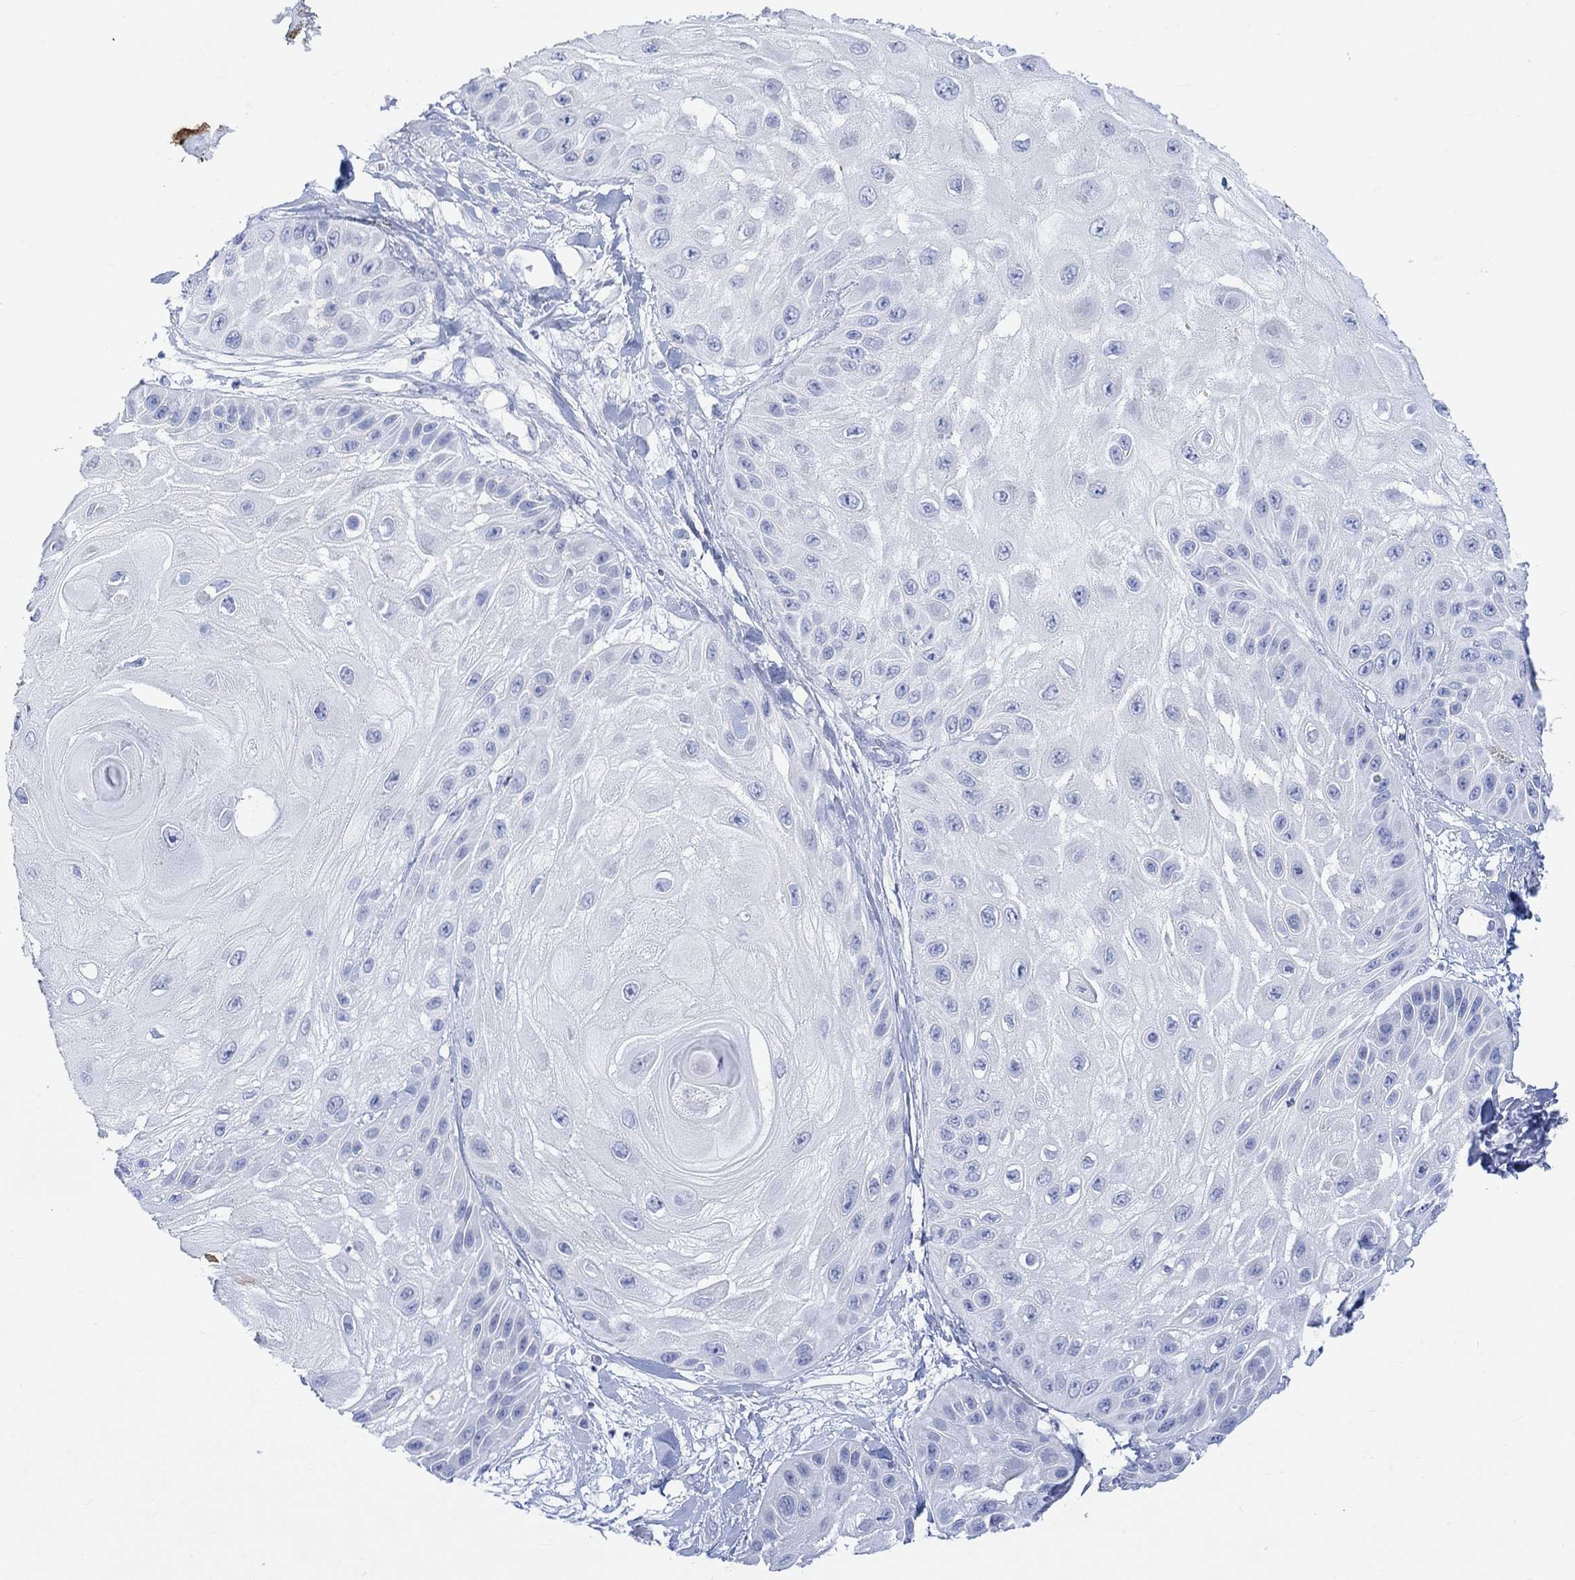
{"staining": {"intensity": "negative", "quantity": "none", "location": "none"}, "tissue": "skin cancer", "cell_type": "Tumor cells", "image_type": "cancer", "snomed": [{"axis": "morphology", "description": "Normal tissue, NOS"}, {"axis": "morphology", "description": "Squamous cell carcinoma, NOS"}, {"axis": "topography", "description": "Skin"}], "caption": "Immunohistochemistry of squamous cell carcinoma (skin) exhibits no expression in tumor cells.", "gene": "CALCA", "patient": {"sex": "male", "age": 79}}